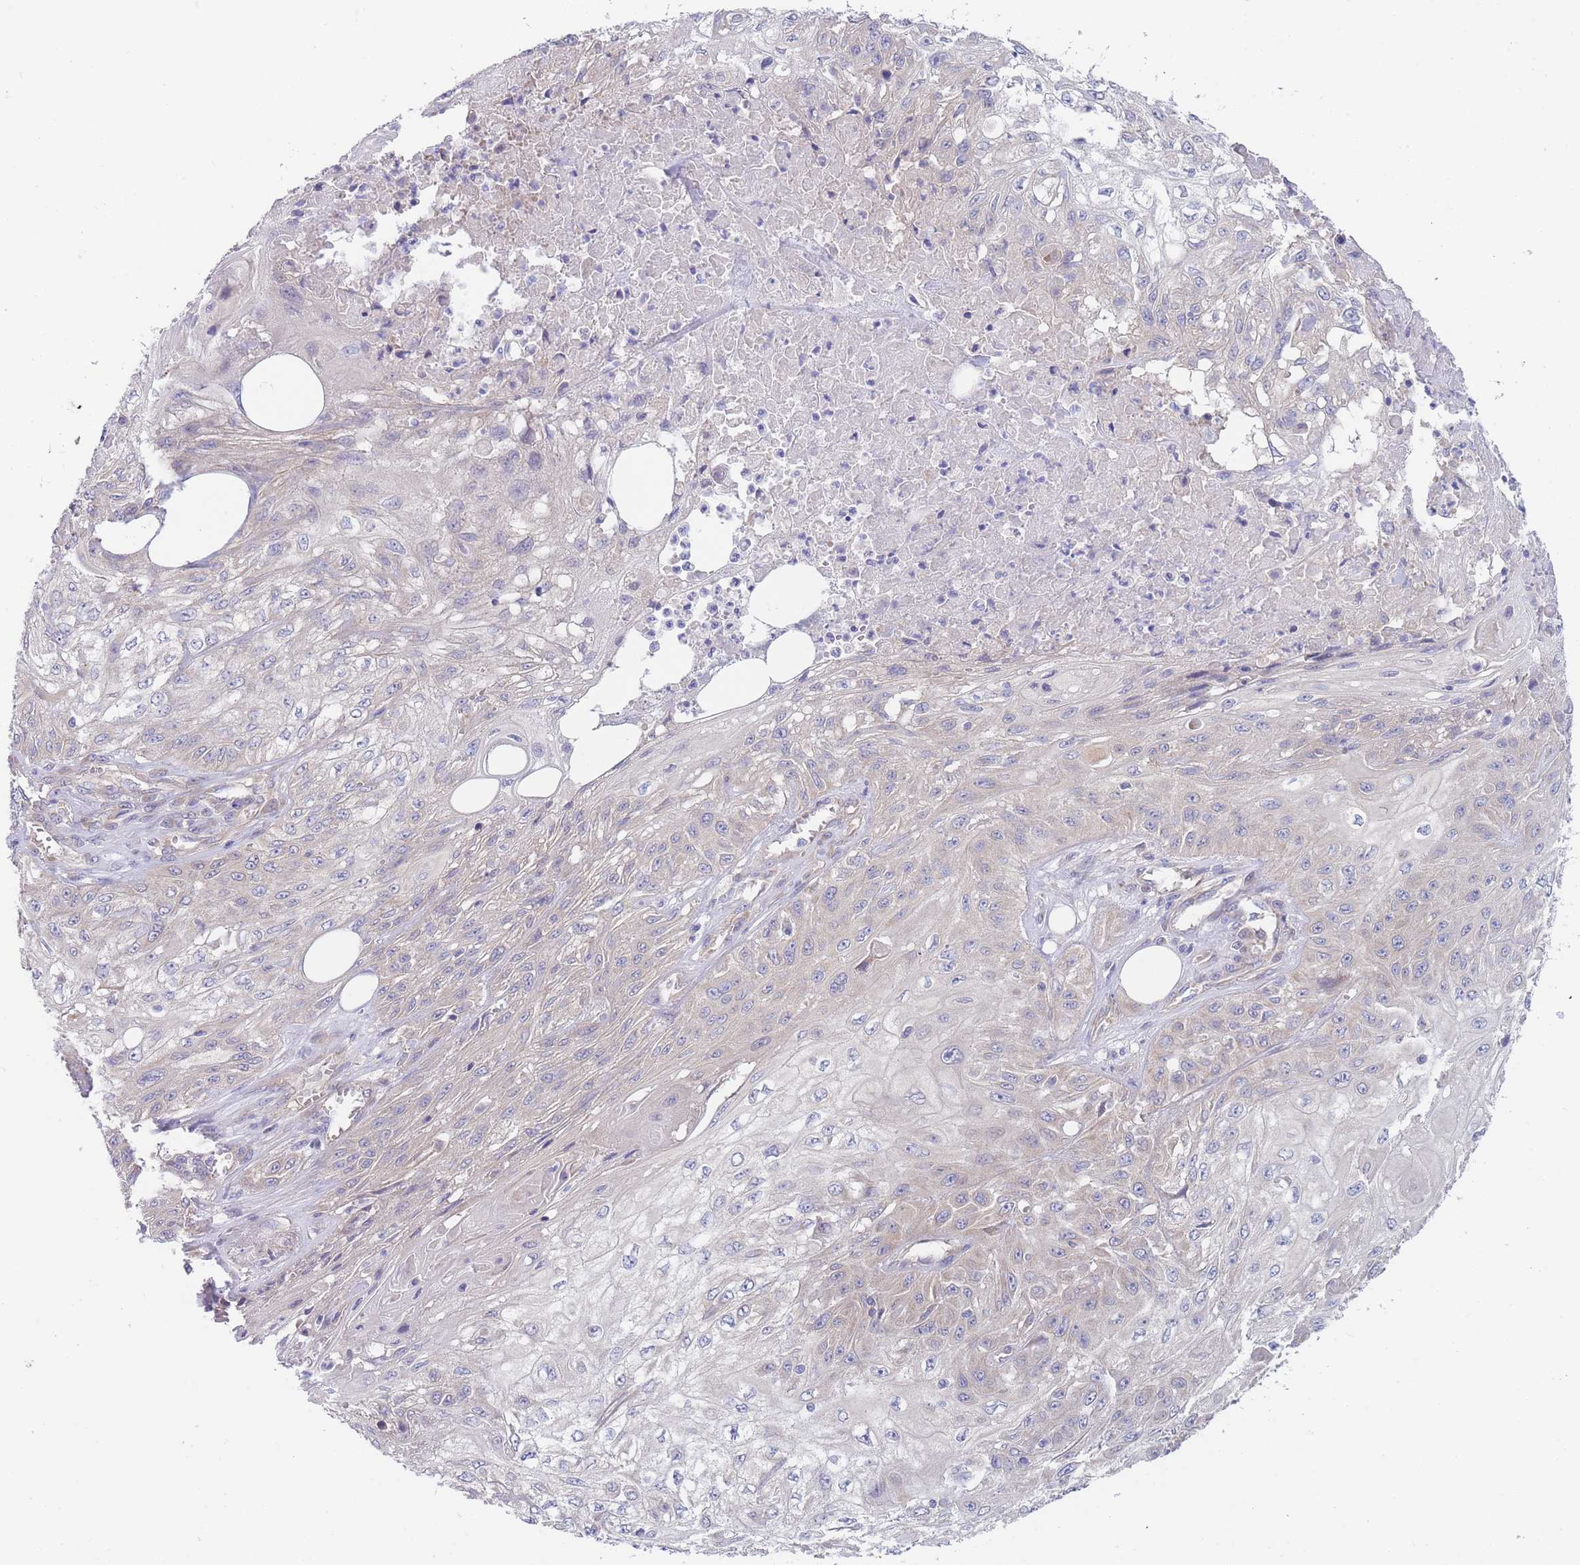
{"staining": {"intensity": "negative", "quantity": "none", "location": "none"}, "tissue": "skin cancer", "cell_type": "Tumor cells", "image_type": "cancer", "snomed": [{"axis": "morphology", "description": "Squamous cell carcinoma, NOS"}, {"axis": "morphology", "description": "Squamous cell carcinoma, metastatic, NOS"}, {"axis": "topography", "description": "Skin"}, {"axis": "topography", "description": "Lymph node"}], "caption": "Immunohistochemistry of squamous cell carcinoma (skin) exhibits no positivity in tumor cells. (DAB IHC, high magnification).", "gene": "ZNF281", "patient": {"sex": "male", "age": 75}}